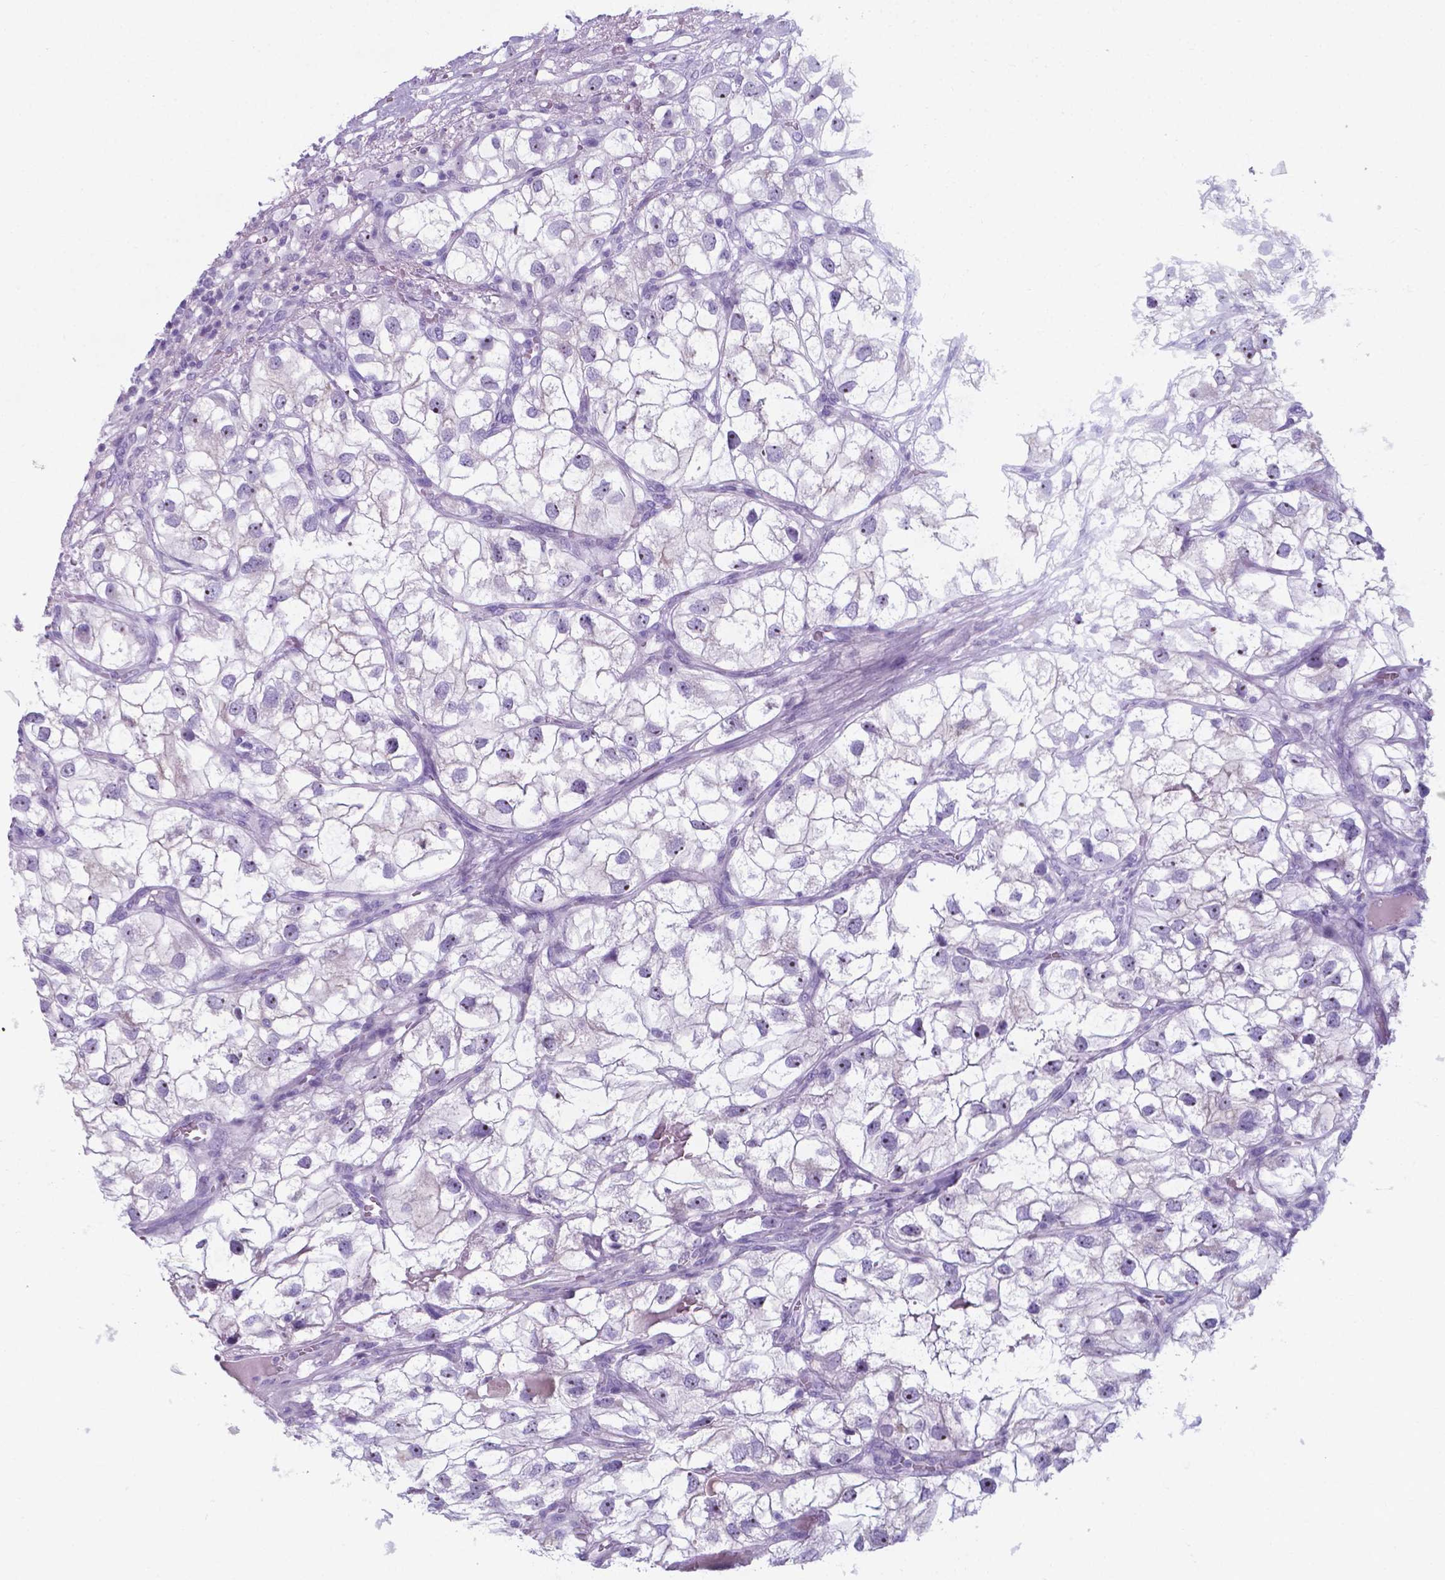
{"staining": {"intensity": "moderate", "quantity": ">75%", "location": "nuclear"}, "tissue": "renal cancer", "cell_type": "Tumor cells", "image_type": "cancer", "snomed": [{"axis": "morphology", "description": "Adenocarcinoma, NOS"}, {"axis": "topography", "description": "Kidney"}], "caption": "This micrograph shows immunohistochemistry (IHC) staining of human renal cancer (adenocarcinoma), with medium moderate nuclear expression in about >75% of tumor cells.", "gene": "AP5B1", "patient": {"sex": "male", "age": 59}}